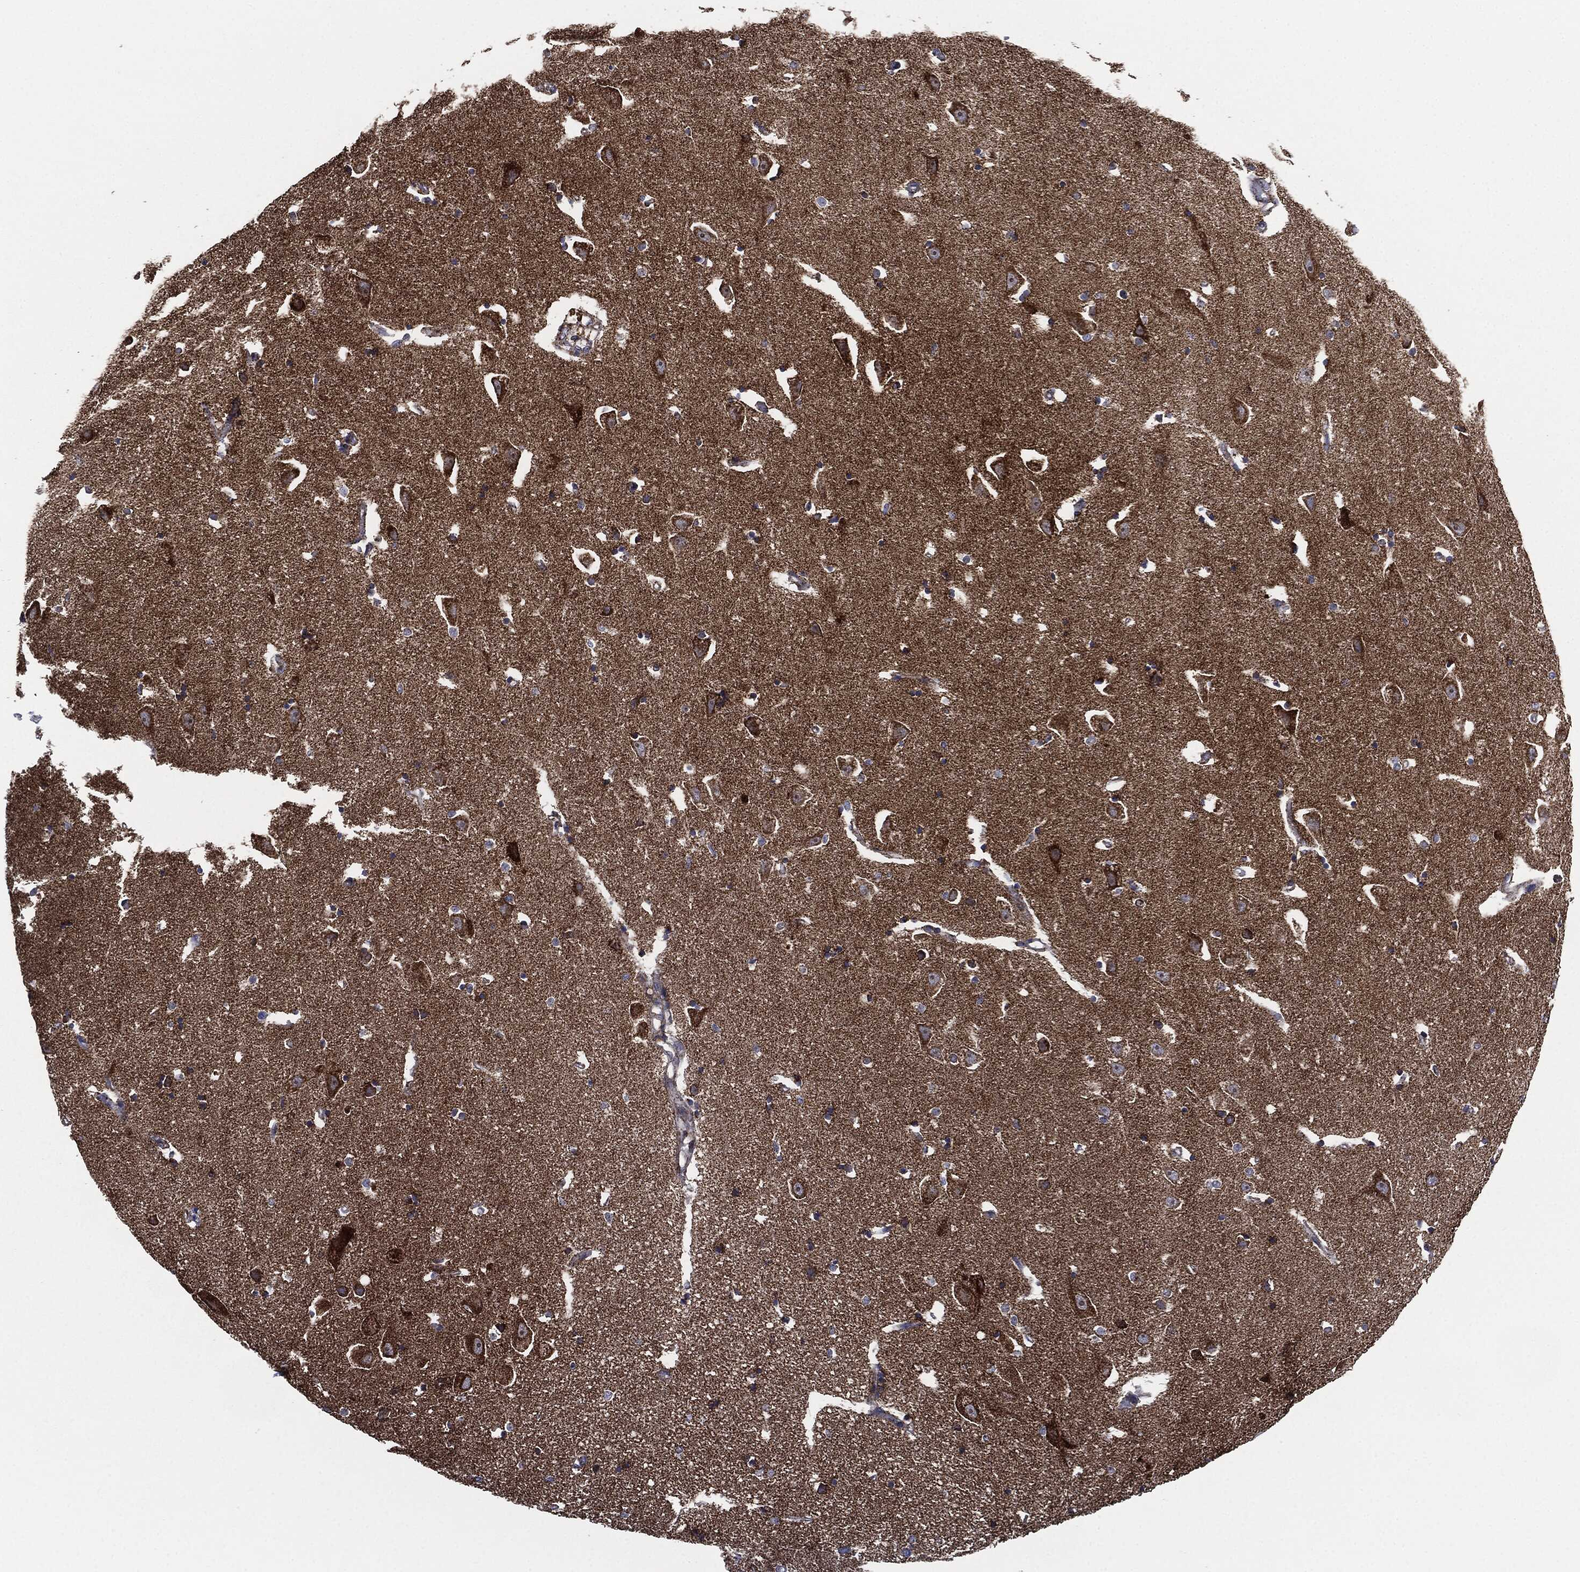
{"staining": {"intensity": "moderate", "quantity": "<25%", "location": "cytoplasmic/membranous"}, "tissue": "hippocampus", "cell_type": "Glial cells", "image_type": "normal", "snomed": [{"axis": "morphology", "description": "Normal tissue, NOS"}, {"axis": "topography", "description": "Lateral ventricle wall"}, {"axis": "topography", "description": "Hippocampus"}], "caption": "Moderate cytoplasmic/membranous positivity for a protein is identified in approximately <25% of glial cells of benign hippocampus using IHC.", "gene": "NDUFV2", "patient": {"sex": "female", "age": 63}}